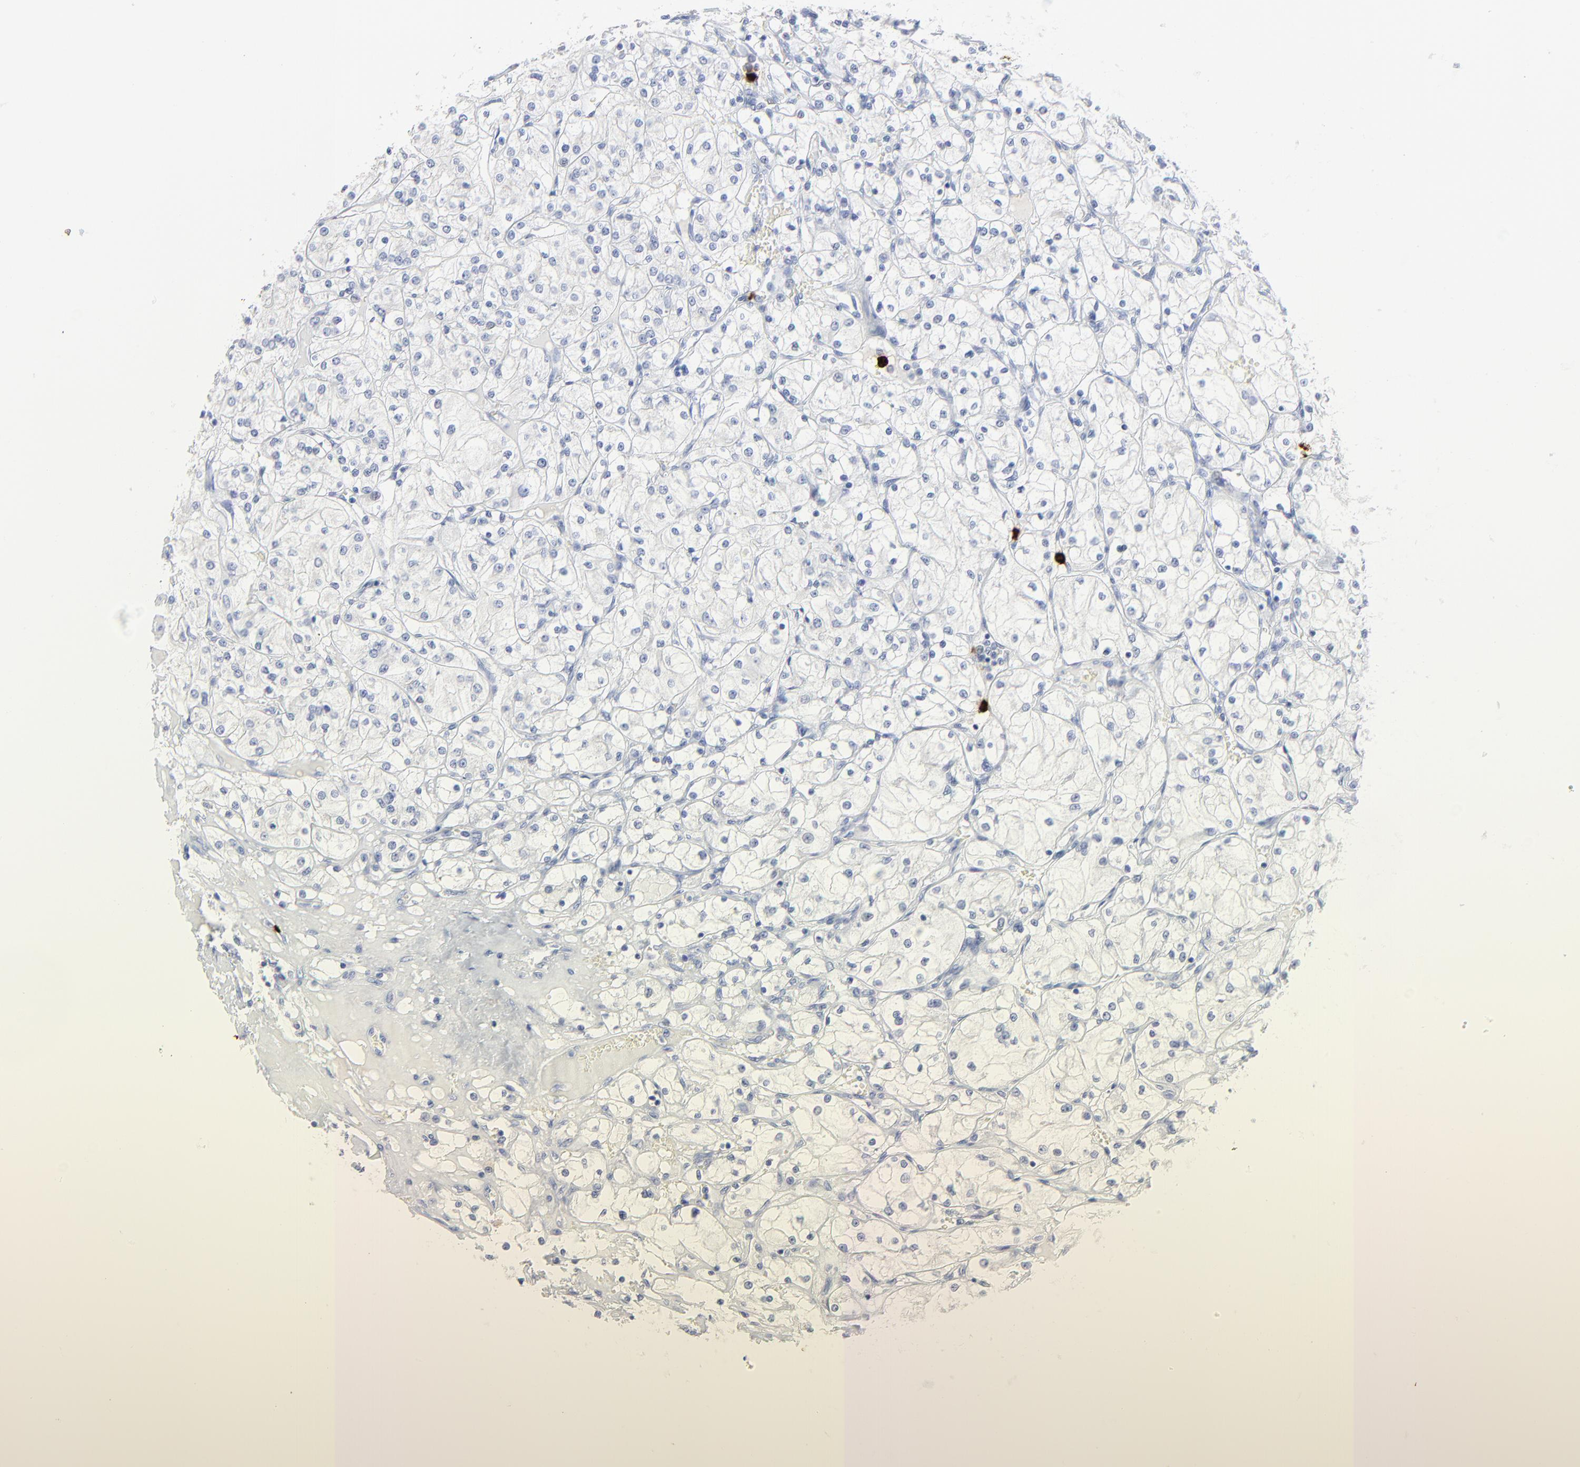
{"staining": {"intensity": "negative", "quantity": "none", "location": "none"}, "tissue": "renal cancer", "cell_type": "Tumor cells", "image_type": "cancer", "snomed": [{"axis": "morphology", "description": "Adenocarcinoma, NOS"}, {"axis": "topography", "description": "Kidney"}], "caption": "Immunohistochemistry (IHC) of renal cancer (adenocarcinoma) displays no expression in tumor cells.", "gene": "LCN2", "patient": {"sex": "male", "age": 61}}